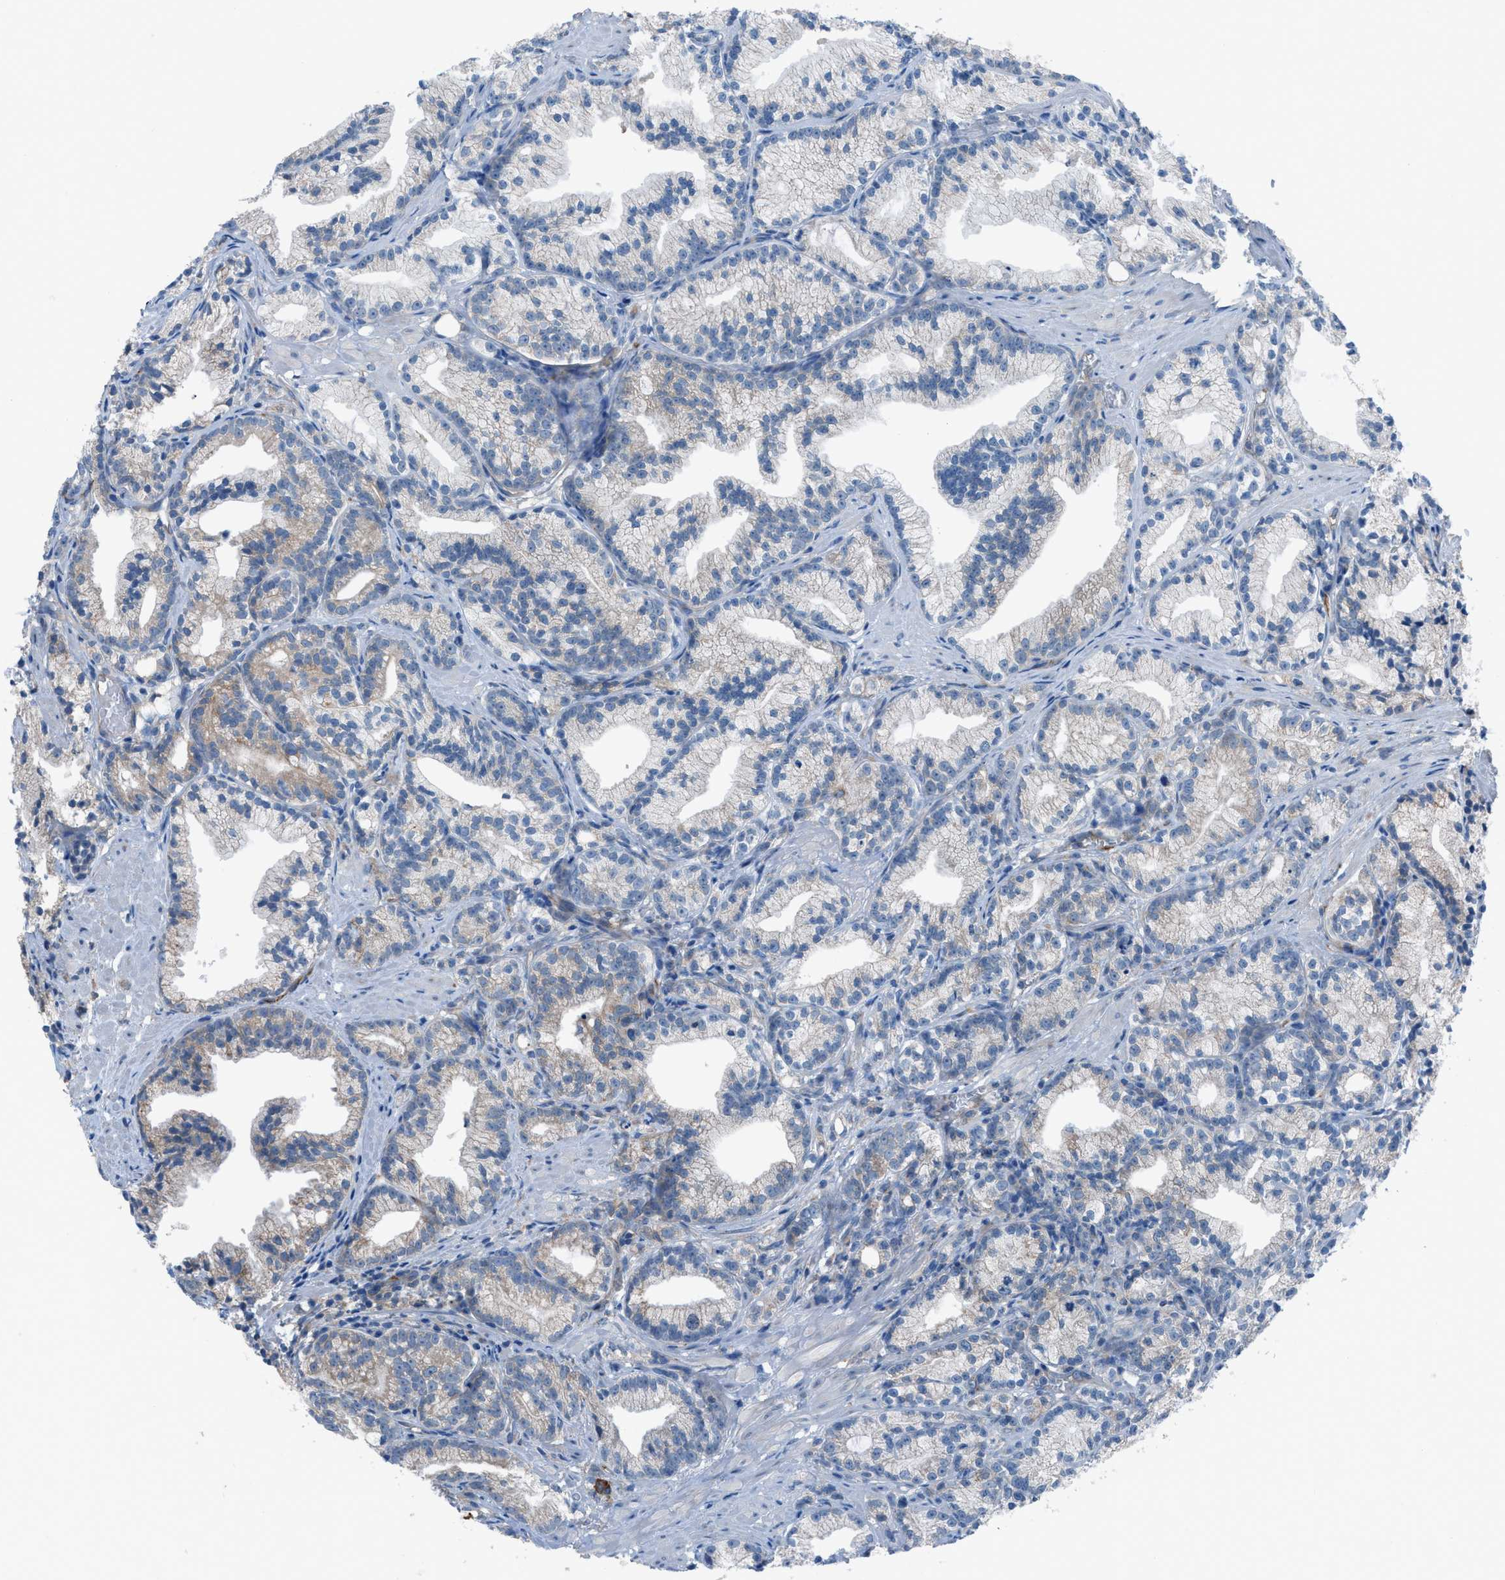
{"staining": {"intensity": "weak", "quantity": "<25%", "location": "cytoplasmic/membranous"}, "tissue": "prostate cancer", "cell_type": "Tumor cells", "image_type": "cancer", "snomed": [{"axis": "morphology", "description": "Adenocarcinoma, Low grade"}, {"axis": "topography", "description": "Prostate"}], "caption": "Photomicrograph shows no protein positivity in tumor cells of prostate adenocarcinoma (low-grade) tissue.", "gene": "HEG1", "patient": {"sex": "male", "age": 89}}